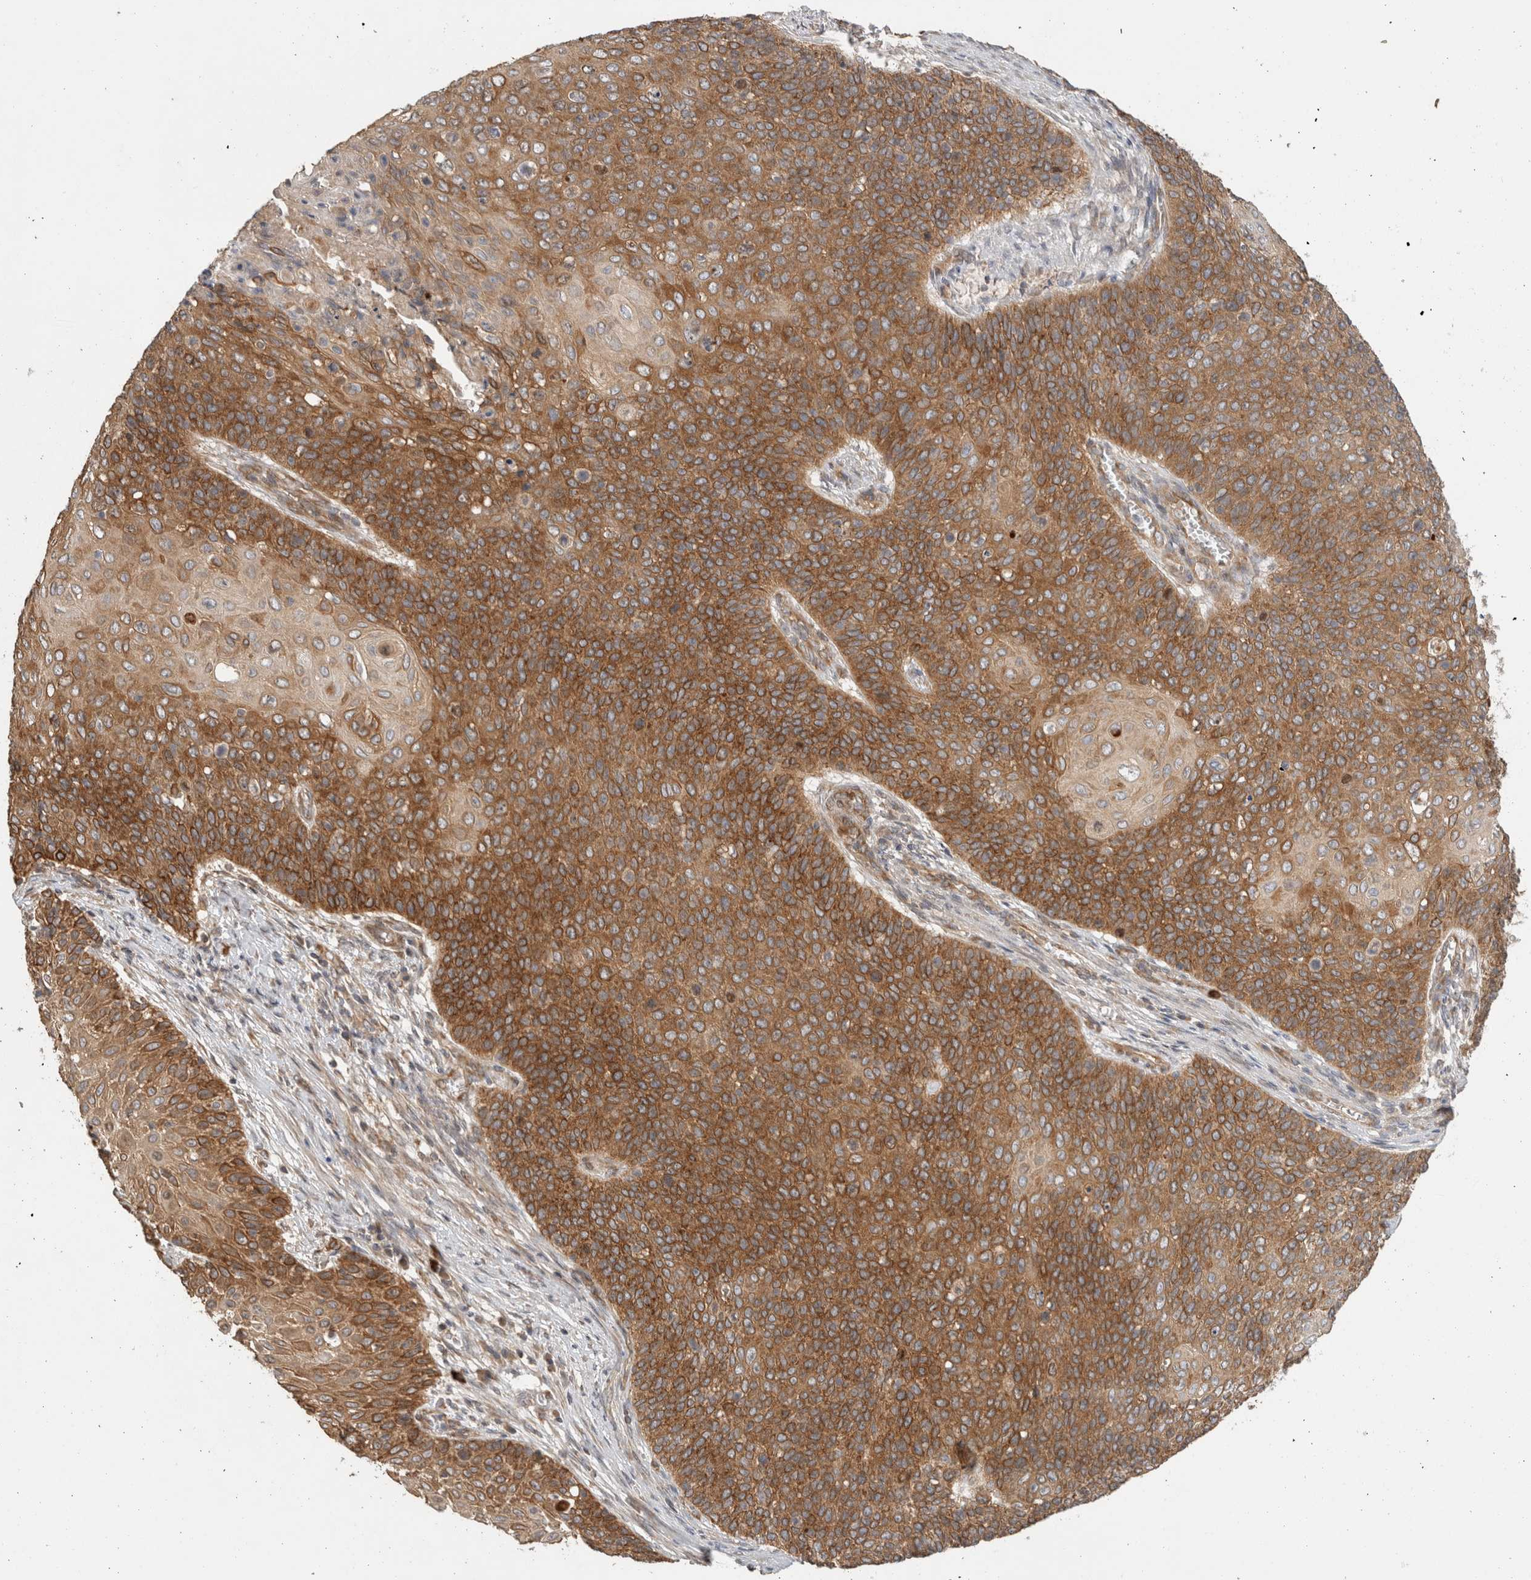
{"staining": {"intensity": "moderate", "quantity": ">75%", "location": "cytoplasmic/membranous"}, "tissue": "cervical cancer", "cell_type": "Tumor cells", "image_type": "cancer", "snomed": [{"axis": "morphology", "description": "Squamous cell carcinoma, NOS"}, {"axis": "topography", "description": "Cervix"}], "caption": "Human cervical cancer stained with a brown dye exhibits moderate cytoplasmic/membranous positive positivity in approximately >75% of tumor cells.", "gene": "PUM1", "patient": {"sex": "female", "age": 39}}